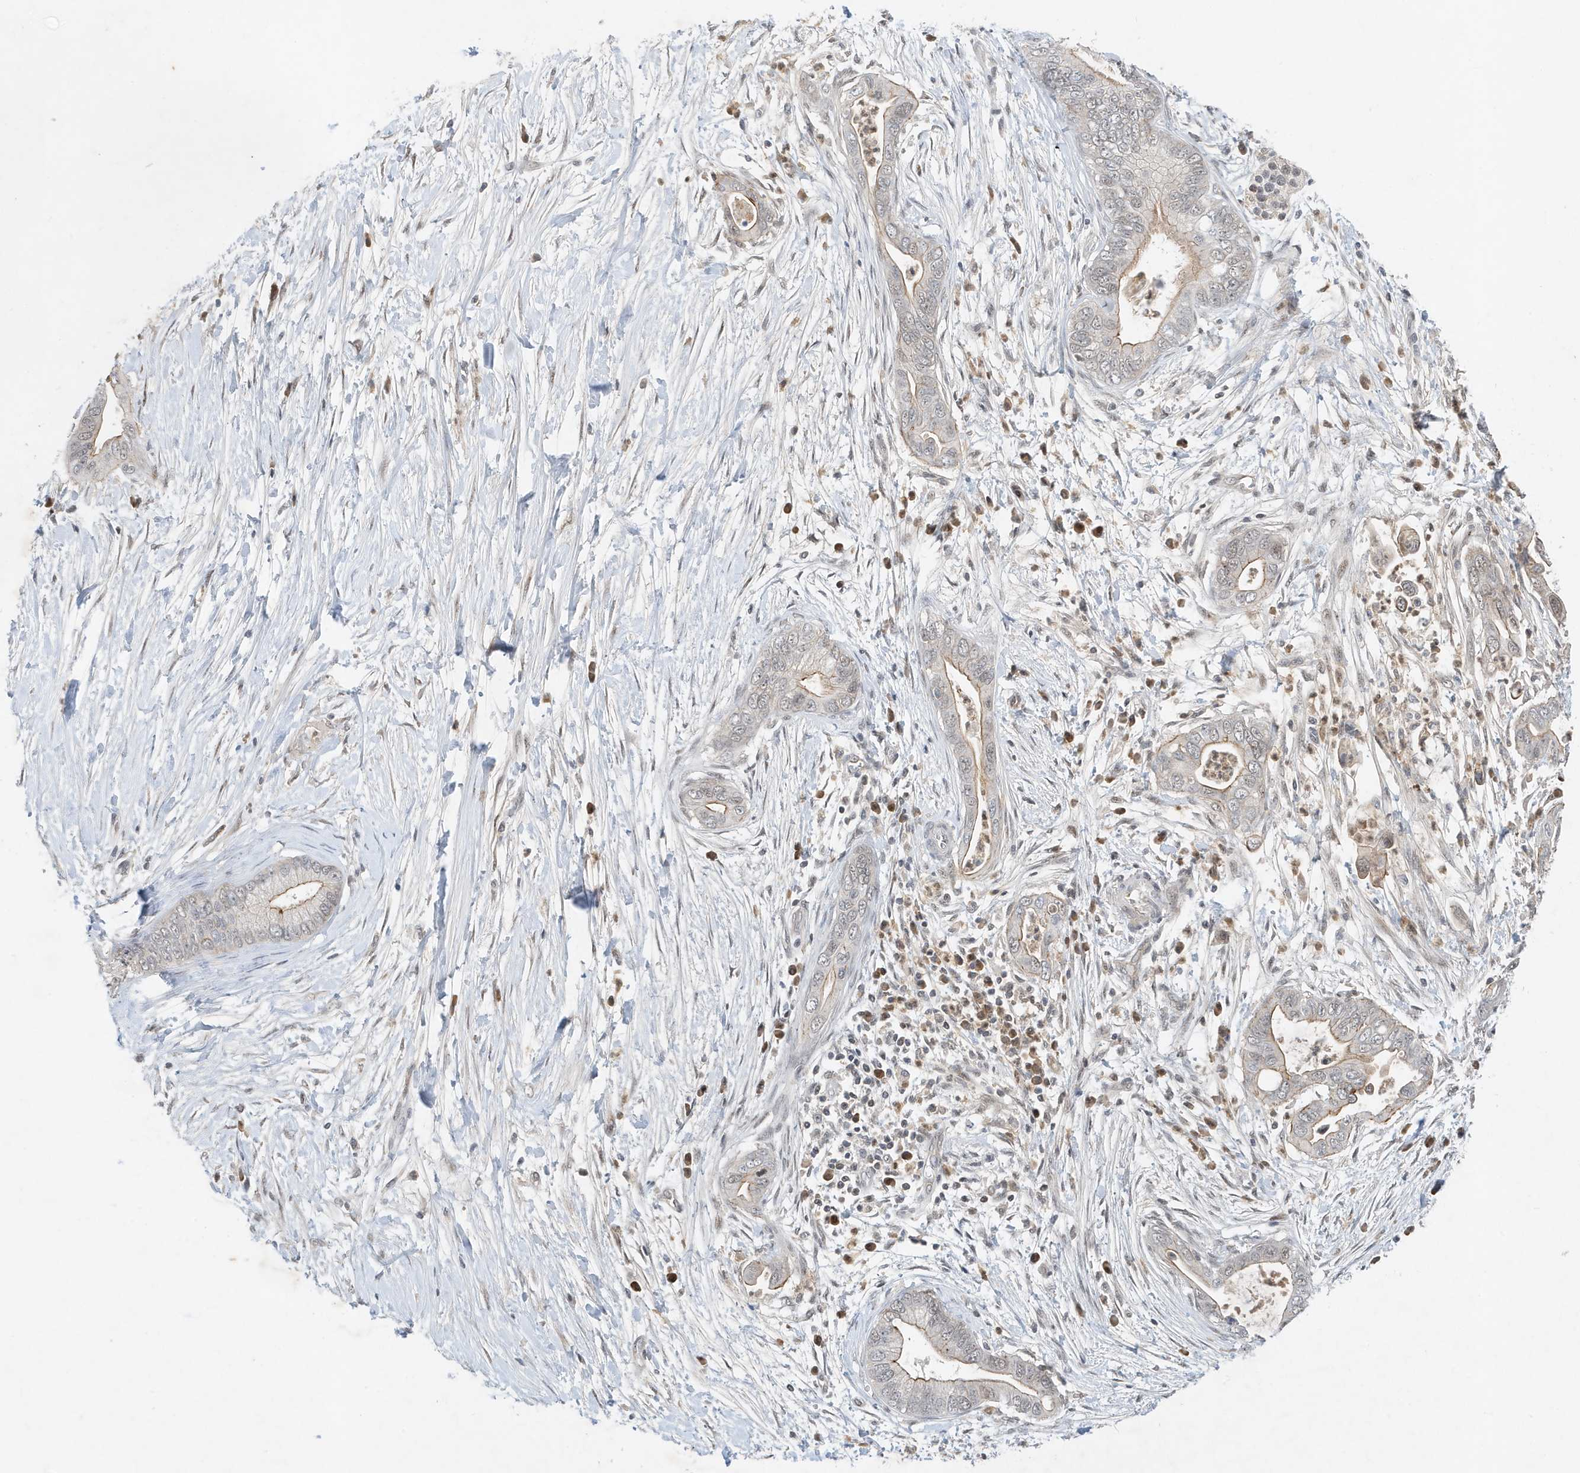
{"staining": {"intensity": "weak", "quantity": "25%-75%", "location": "cytoplasmic/membranous"}, "tissue": "pancreatic cancer", "cell_type": "Tumor cells", "image_type": "cancer", "snomed": [{"axis": "morphology", "description": "Adenocarcinoma, NOS"}, {"axis": "topography", "description": "Pancreas"}], "caption": "High-magnification brightfield microscopy of pancreatic adenocarcinoma stained with DAB (3,3'-diaminobenzidine) (brown) and counterstained with hematoxylin (blue). tumor cells exhibit weak cytoplasmic/membranous positivity is appreciated in about25%-75% of cells. The staining was performed using DAB to visualize the protein expression in brown, while the nuclei were stained in blue with hematoxylin (Magnification: 20x).", "gene": "MAST3", "patient": {"sex": "male", "age": 75}}